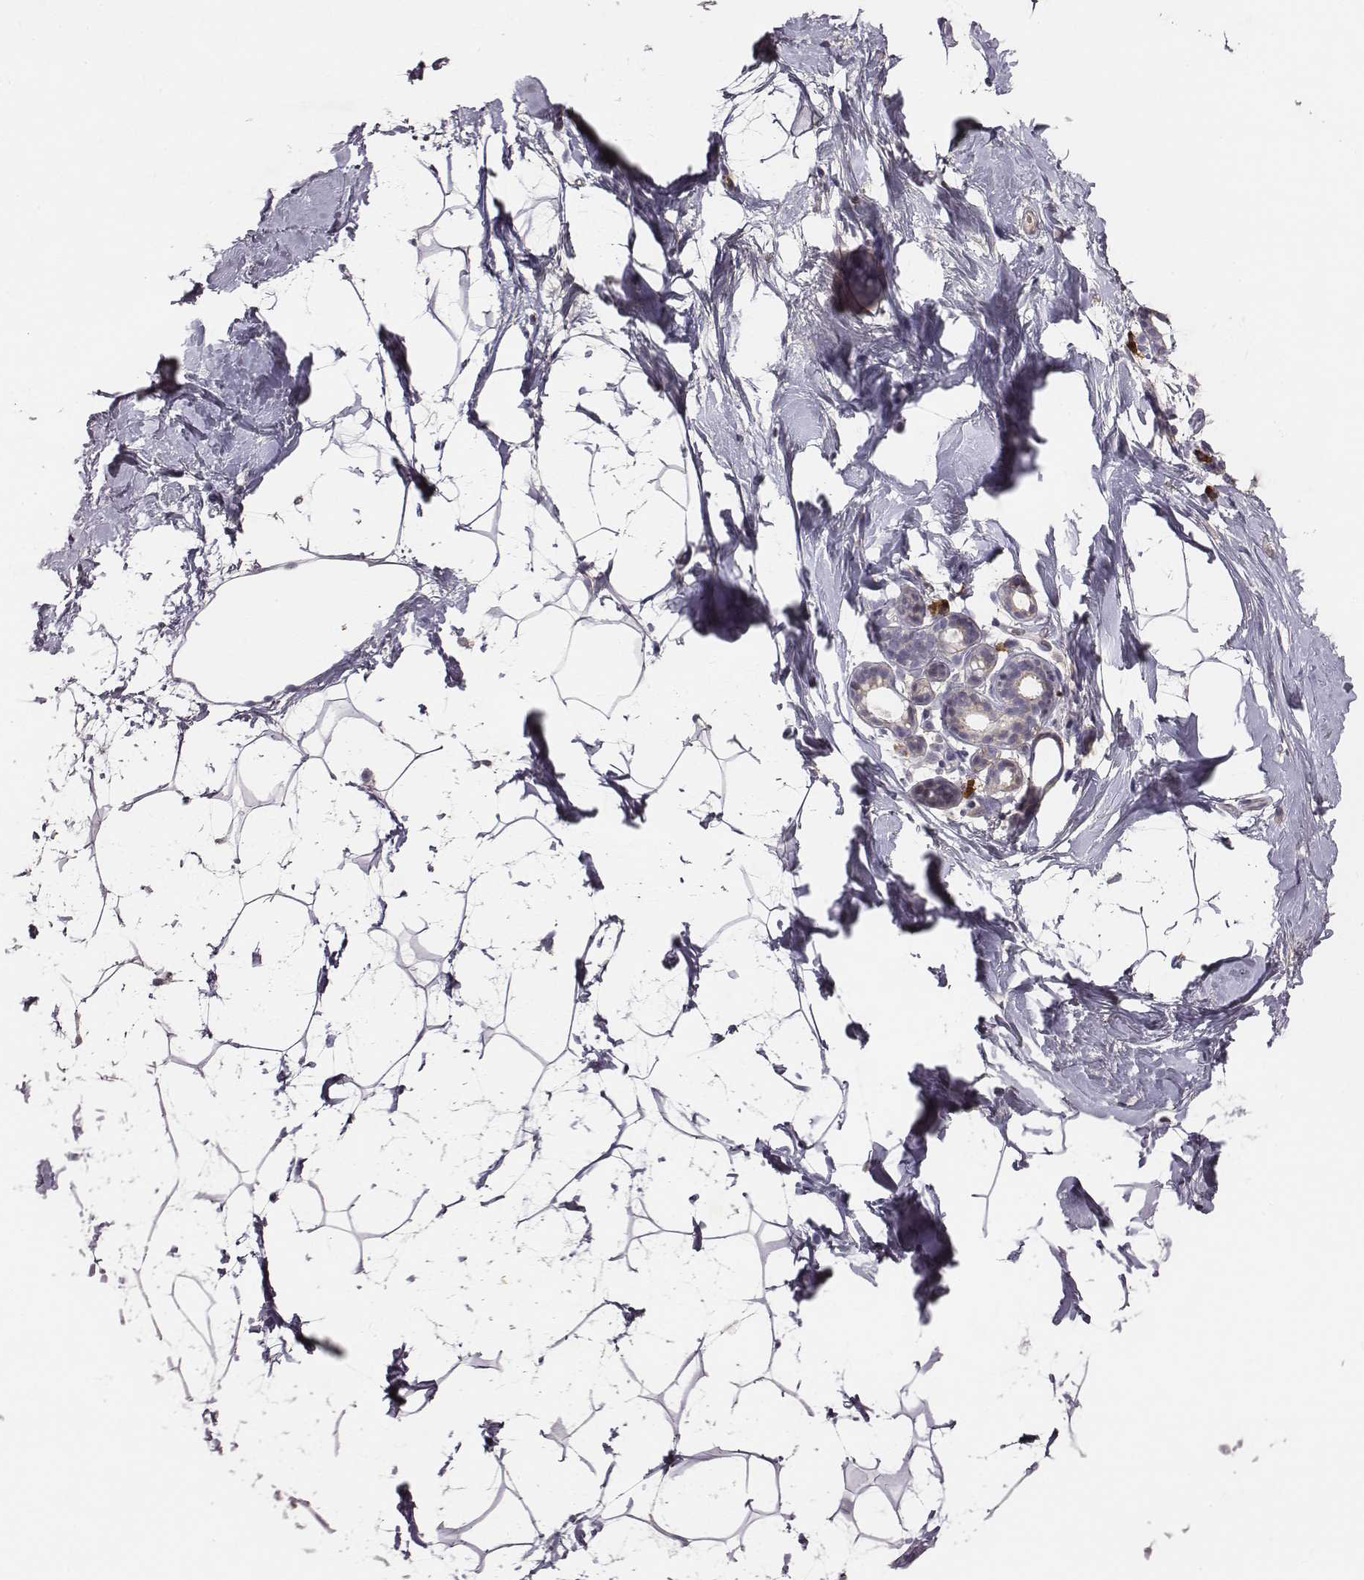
{"staining": {"intensity": "negative", "quantity": "none", "location": "none"}, "tissue": "breast", "cell_type": "Adipocytes", "image_type": "normal", "snomed": [{"axis": "morphology", "description": "Normal tissue, NOS"}, {"axis": "topography", "description": "Breast"}], "caption": "This is an immunohistochemistry (IHC) micrograph of normal breast. There is no expression in adipocytes.", "gene": "SLC22A6", "patient": {"sex": "female", "age": 32}}